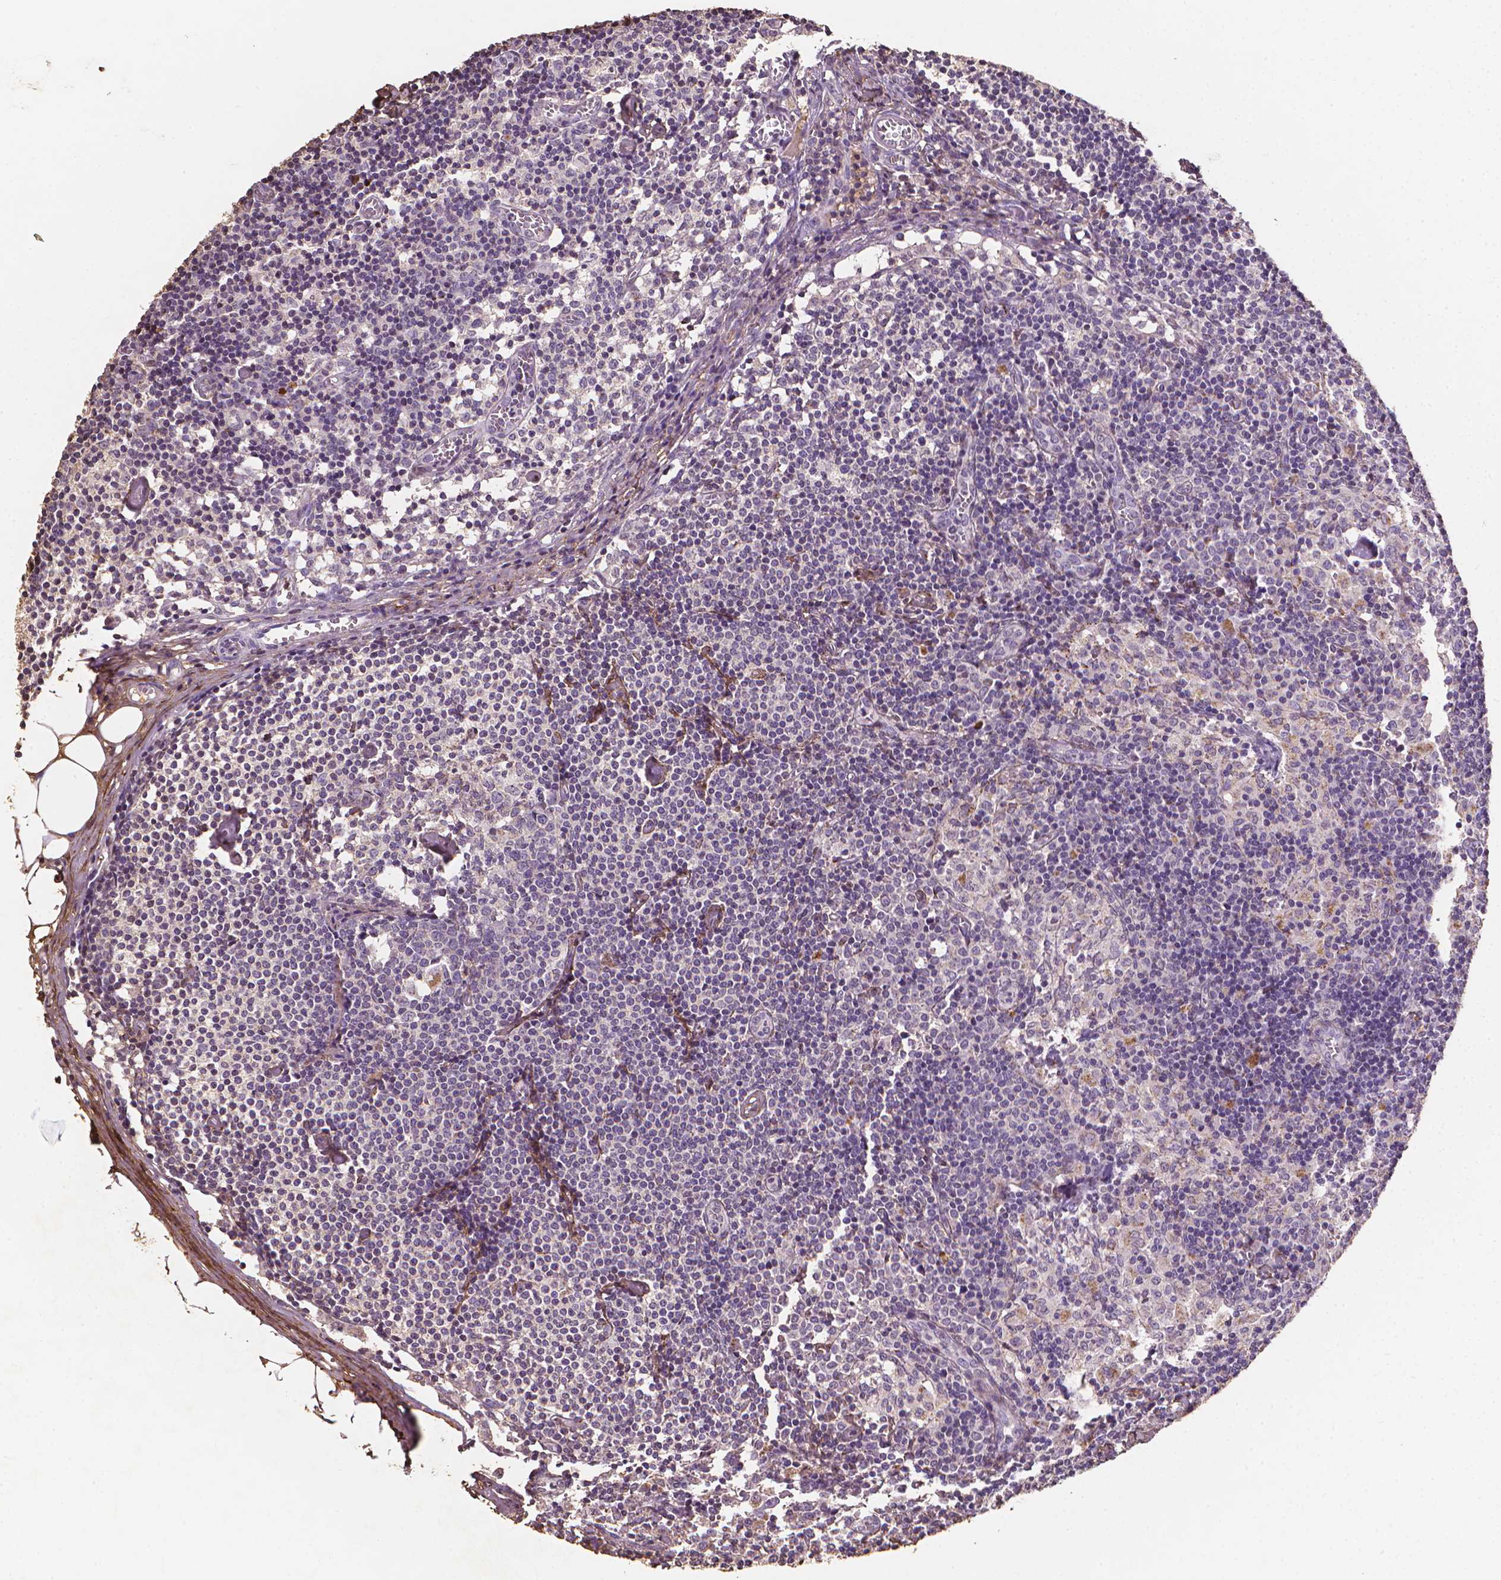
{"staining": {"intensity": "negative", "quantity": "none", "location": "none"}, "tissue": "lymph node", "cell_type": "Germinal center cells", "image_type": "normal", "snomed": [{"axis": "morphology", "description": "Normal tissue, NOS"}, {"axis": "topography", "description": "Lymph node"}], "caption": "The micrograph demonstrates no significant staining in germinal center cells of lymph node. (Brightfield microscopy of DAB immunohistochemistry at high magnification).", "gene": "DCN", "patient": {"sex": "female", "age": 52}}